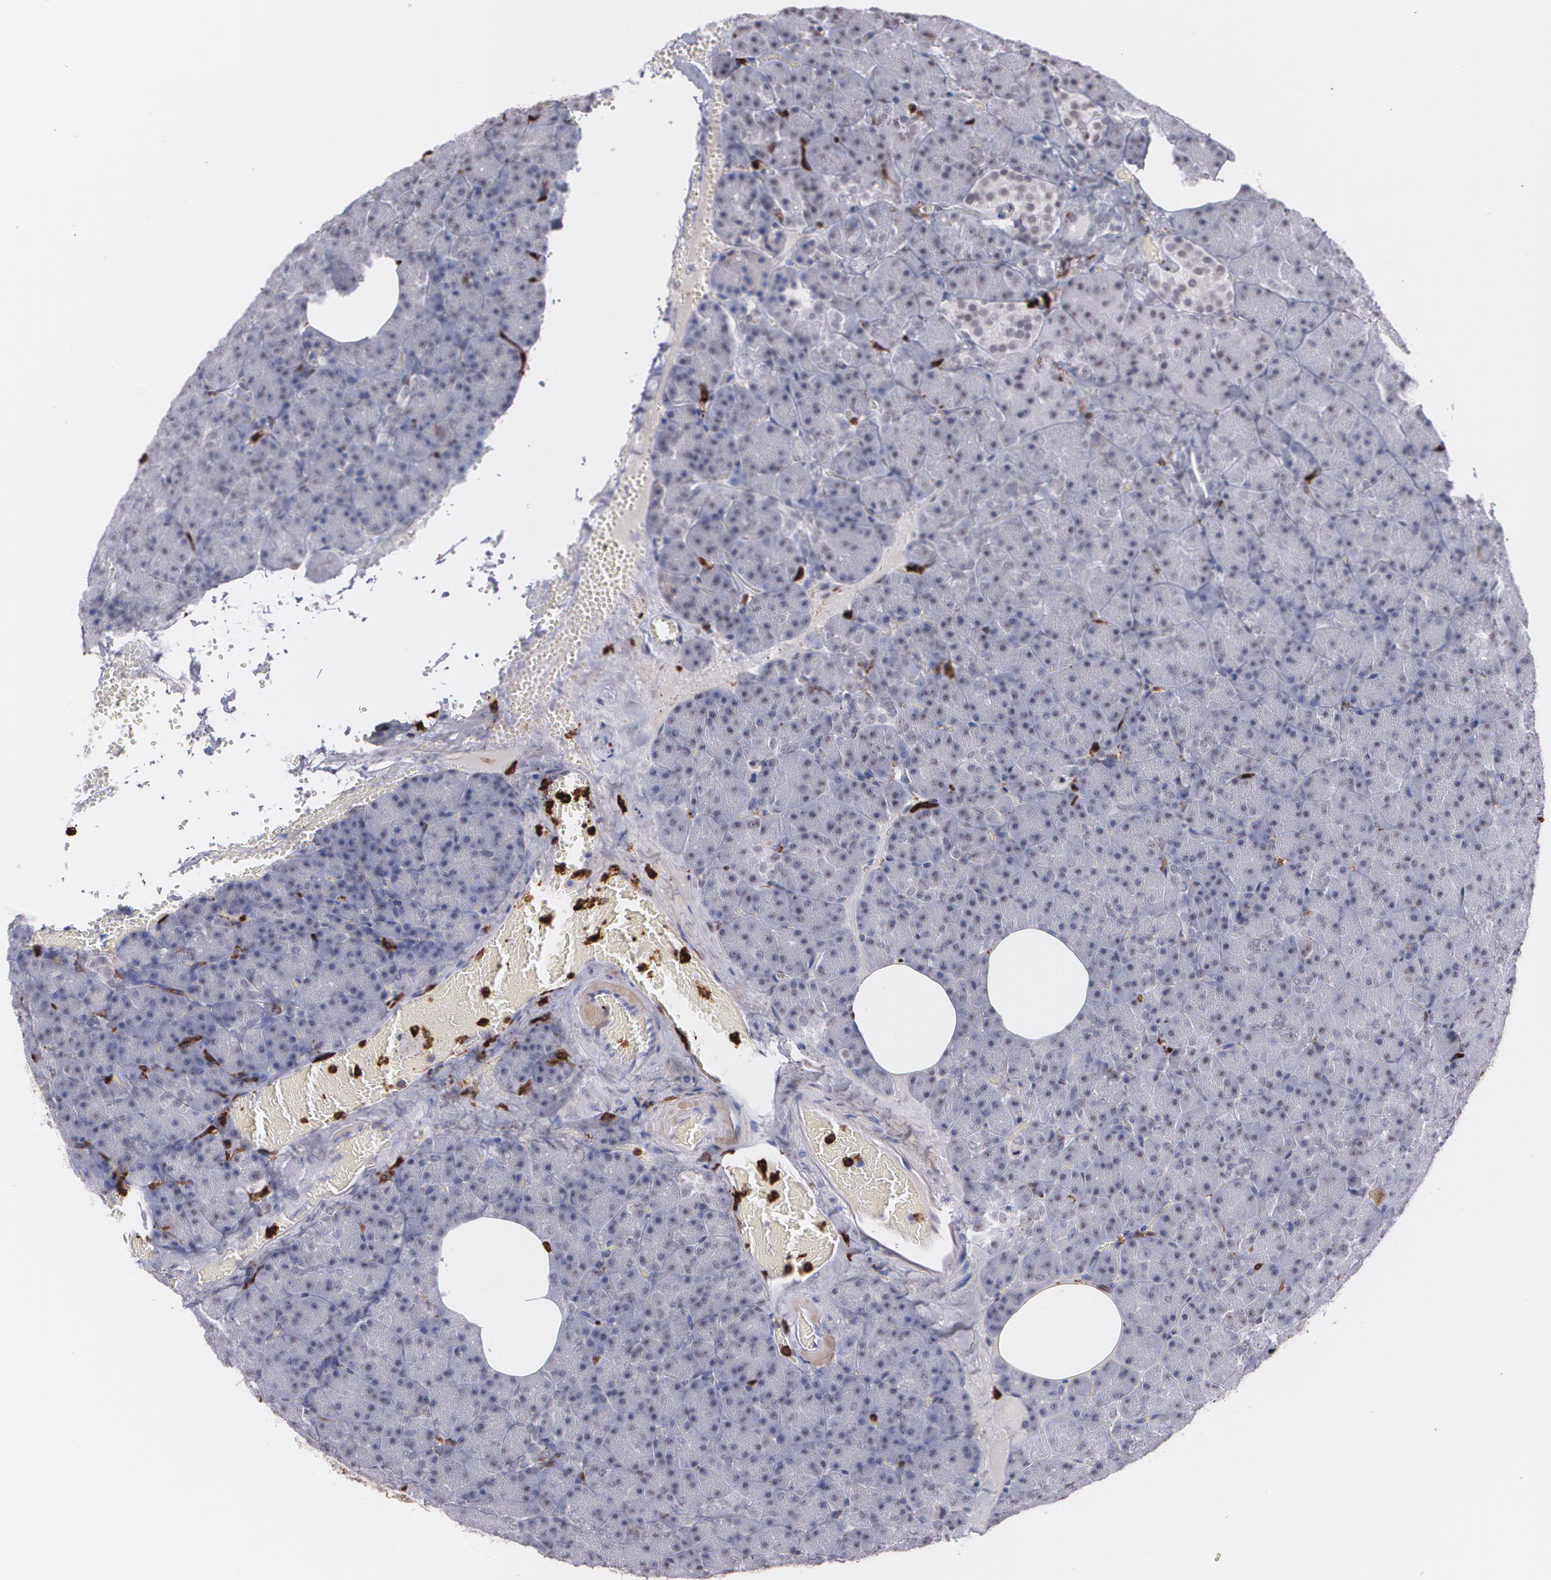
{"staining": {"intensity": "negative", "quantity": "none", "location": "none"}, "tissue": "carcinoid", "cell_type": "Tumor cells", "image_type": "cancer", "snomed": [{"axis": "morphology", "description": "Normal tissue, NOS"}, {"axis": "morphology", "description": "Carcinoid, malignant, NOS"}, {"axis": "topography", "description": "Pancreas"}], "caption": "There is no significant positivity in tumor cells of carcinoid.", "gene": "NCF2", "patient": {"sex": "female", "age": 35}}